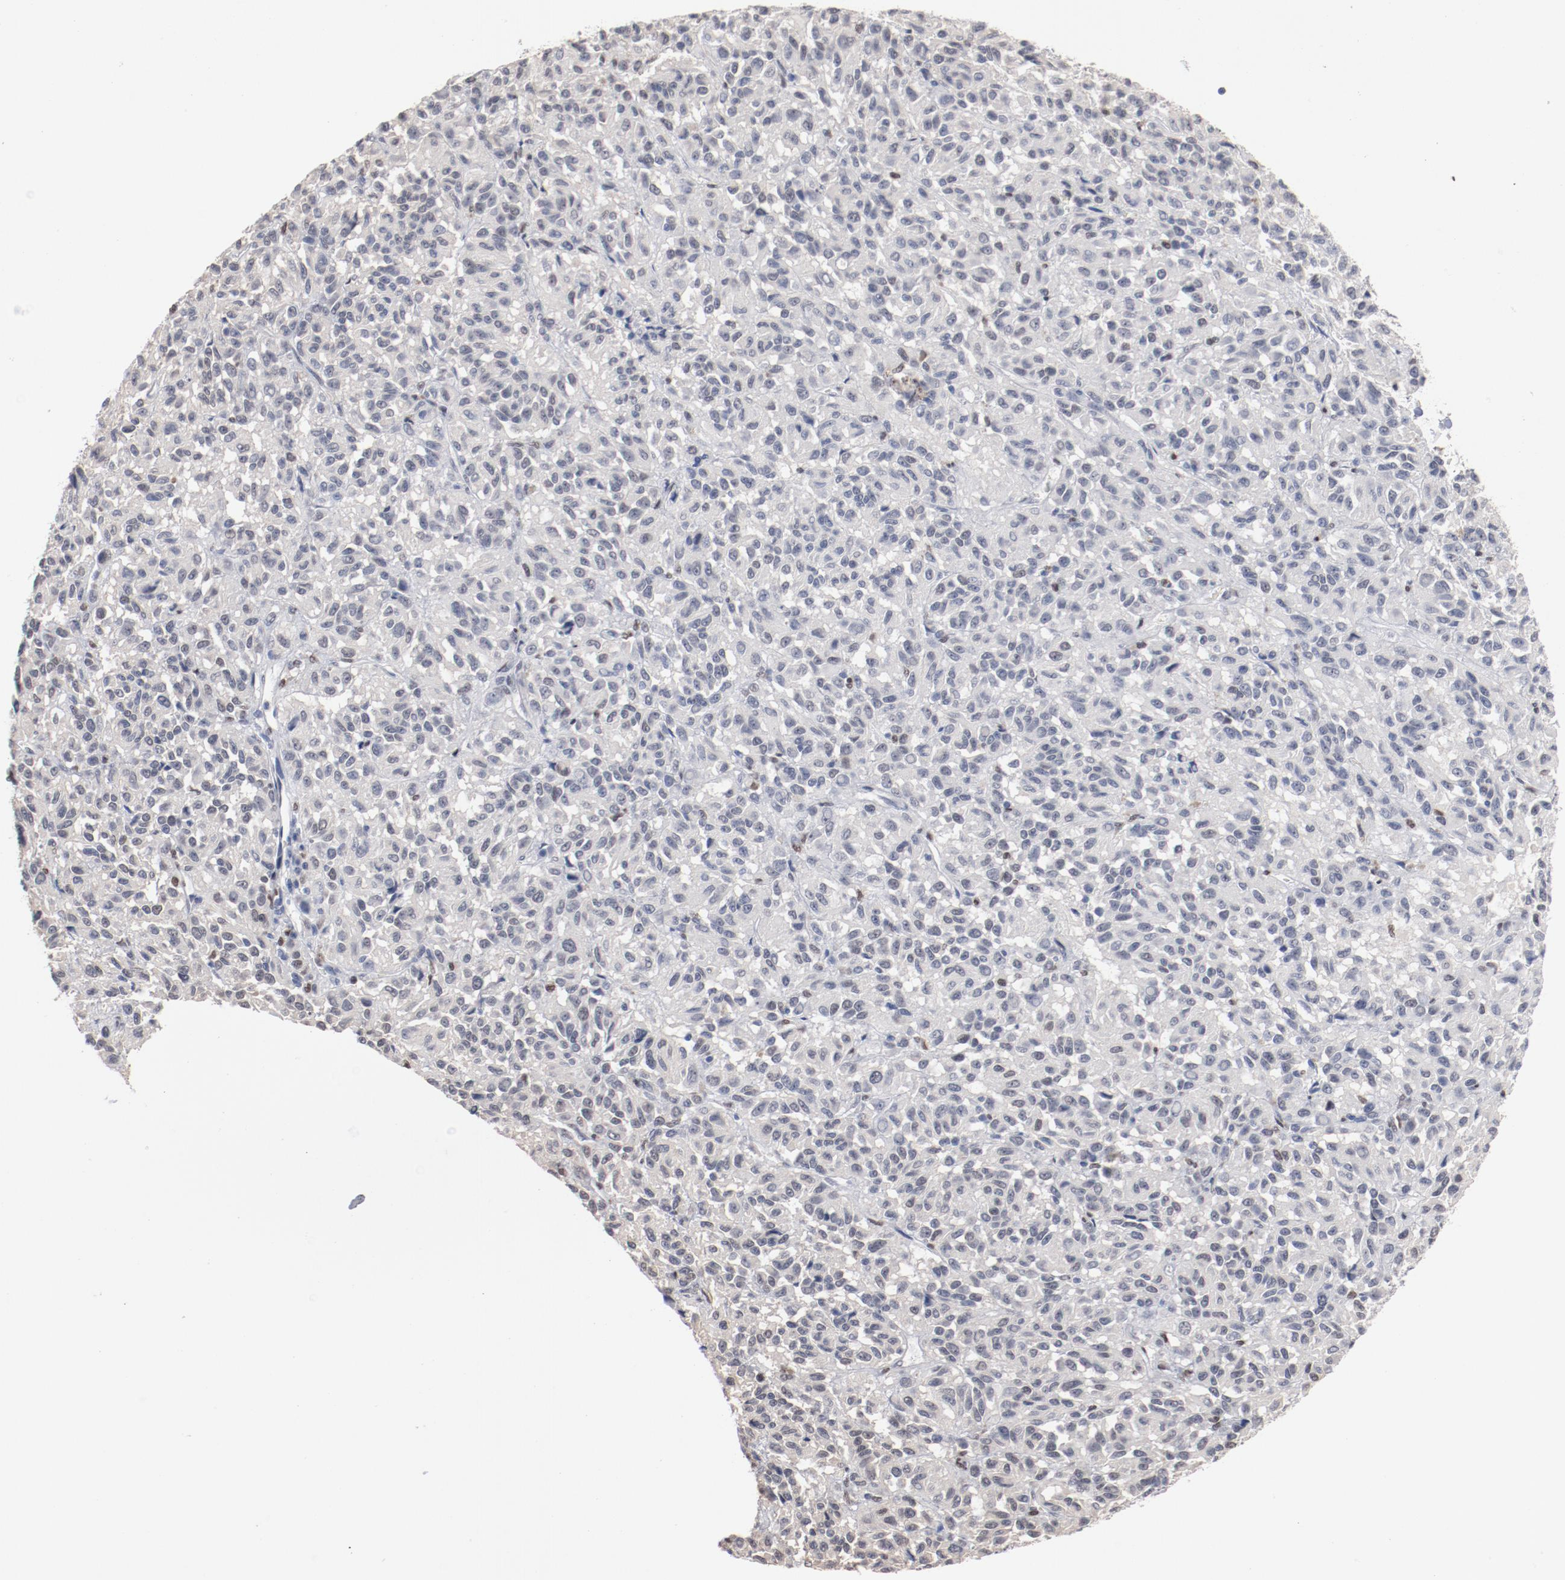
{"staining": {"intensity": "negative", "quantity": "none", "location": "none"}, "tissue": "melanoma", "cell_type": "Tumor cells", "image_type": "cancer", "snomed": [{"axis": "morphology", "description": "Malignant melanoma, Metastatic site"}, {"axis": "topography", "description": "Lung"}], "caption": "Immunohistochemistry (IHC) histopathology image of neoplastic tissue: melanoma stained with DAB exhibits no significant protein expression in tumor cells.", "gene": "ZEB2", "patient": {"sex": "male", "age": 64}}